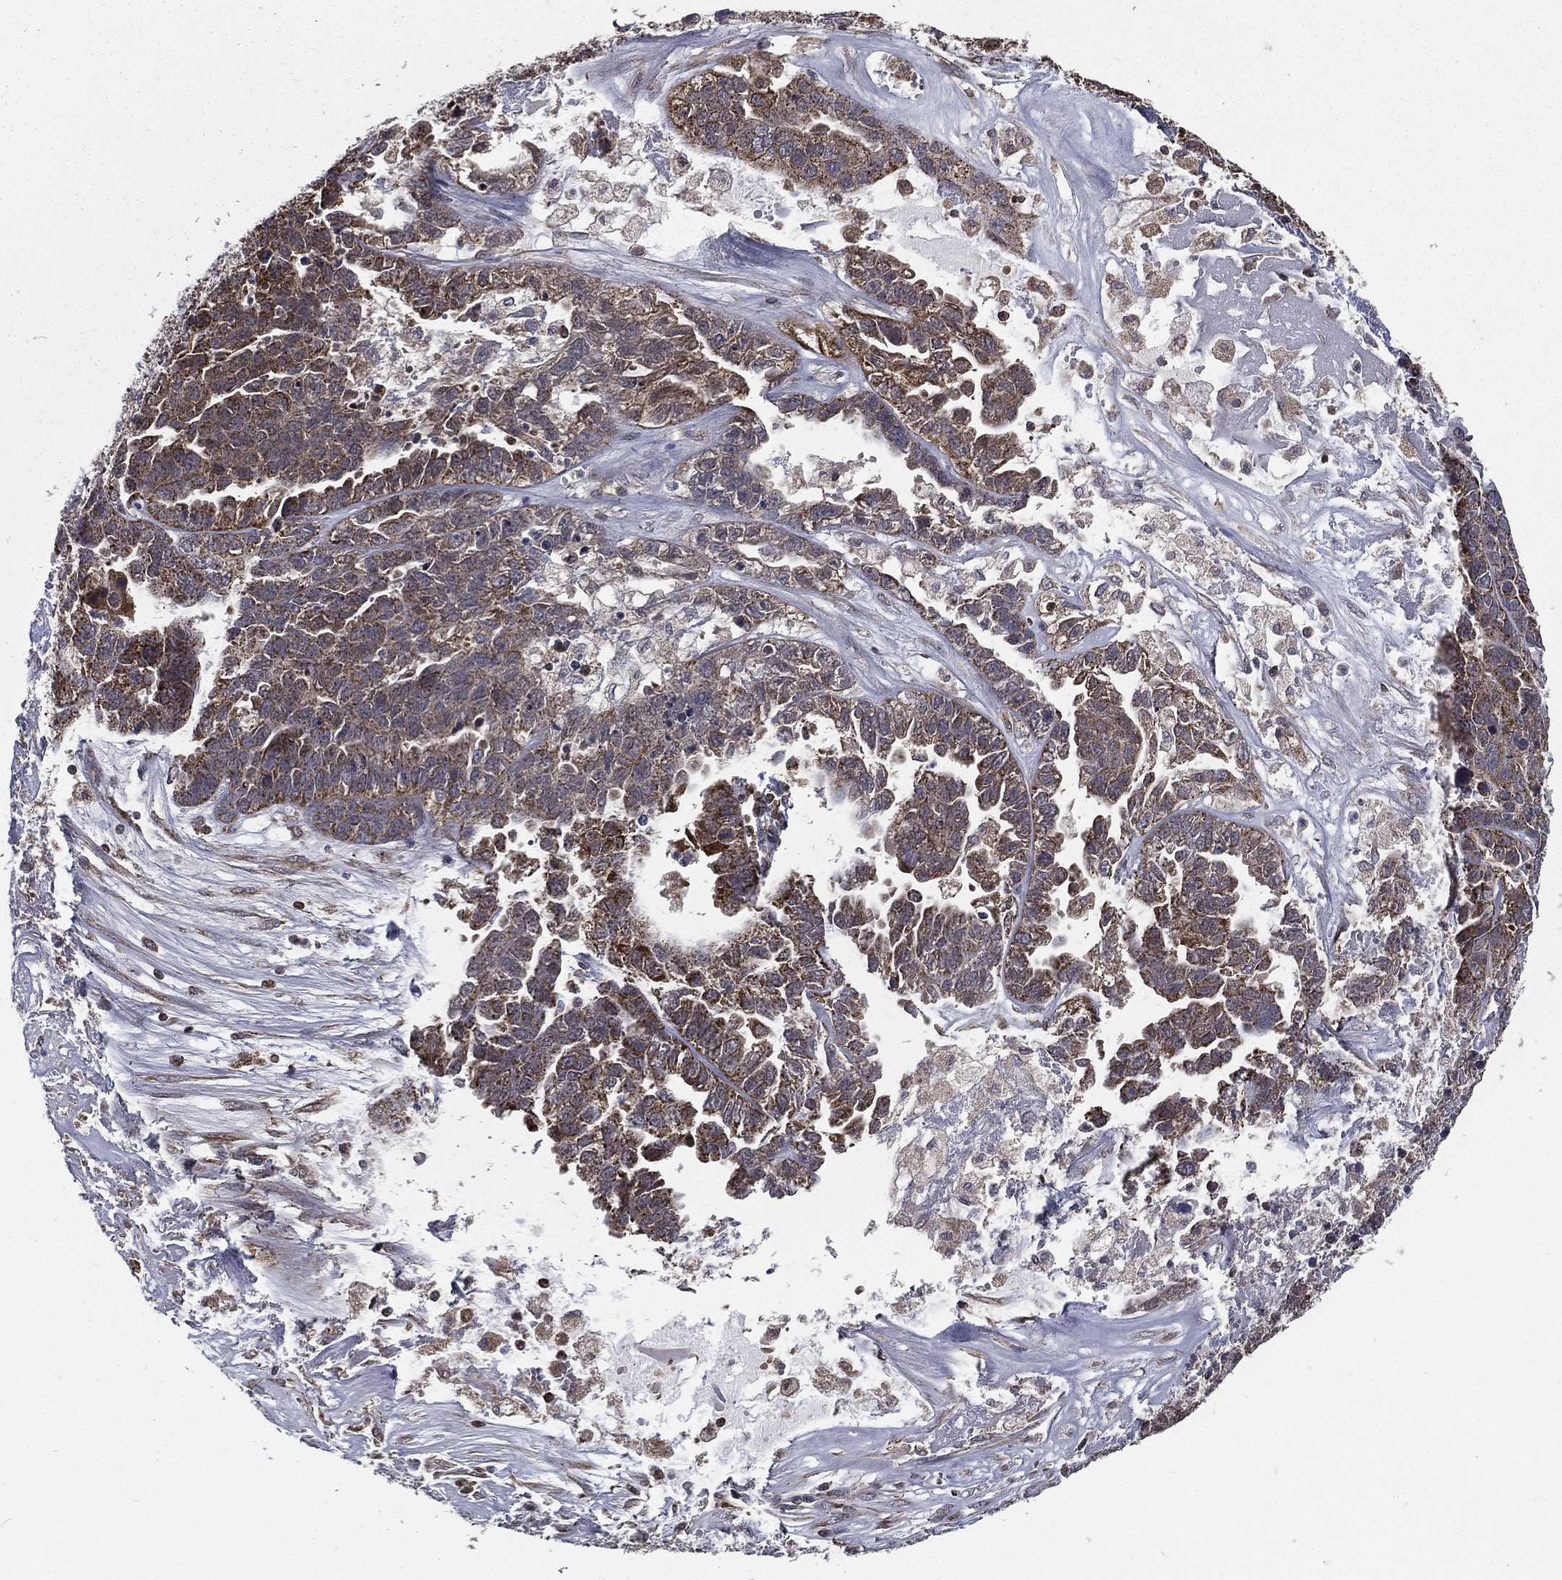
{"staining": {"intensity": "moderate", "quantity": "25%-75%", "location": "cytoplasmic/membranous"}, "tissue": "ovarian cancer", "cell_type": "Tumor cells", "image_type": "cancer", "snomed": [{"axis": "morphology", "description": "Cystadenocarcinoma, serous, NOS"}, {"axis": "topography", "description": "Ovary"}], "caption": "Immunohistochemistry (IHC) micrograph of neoplastic tissue: human ovarian cancer (serous cystadenocarcinoma) stained using immunohistochemistry shows medium levels of moderate protein expression localized specifically in the cytoplasmic/membranous of tumor cells, appearing as a cytoplasmic/membranous brown color.", "gene": "RIGI", "patient": {"sex": "female", "age": 87}}